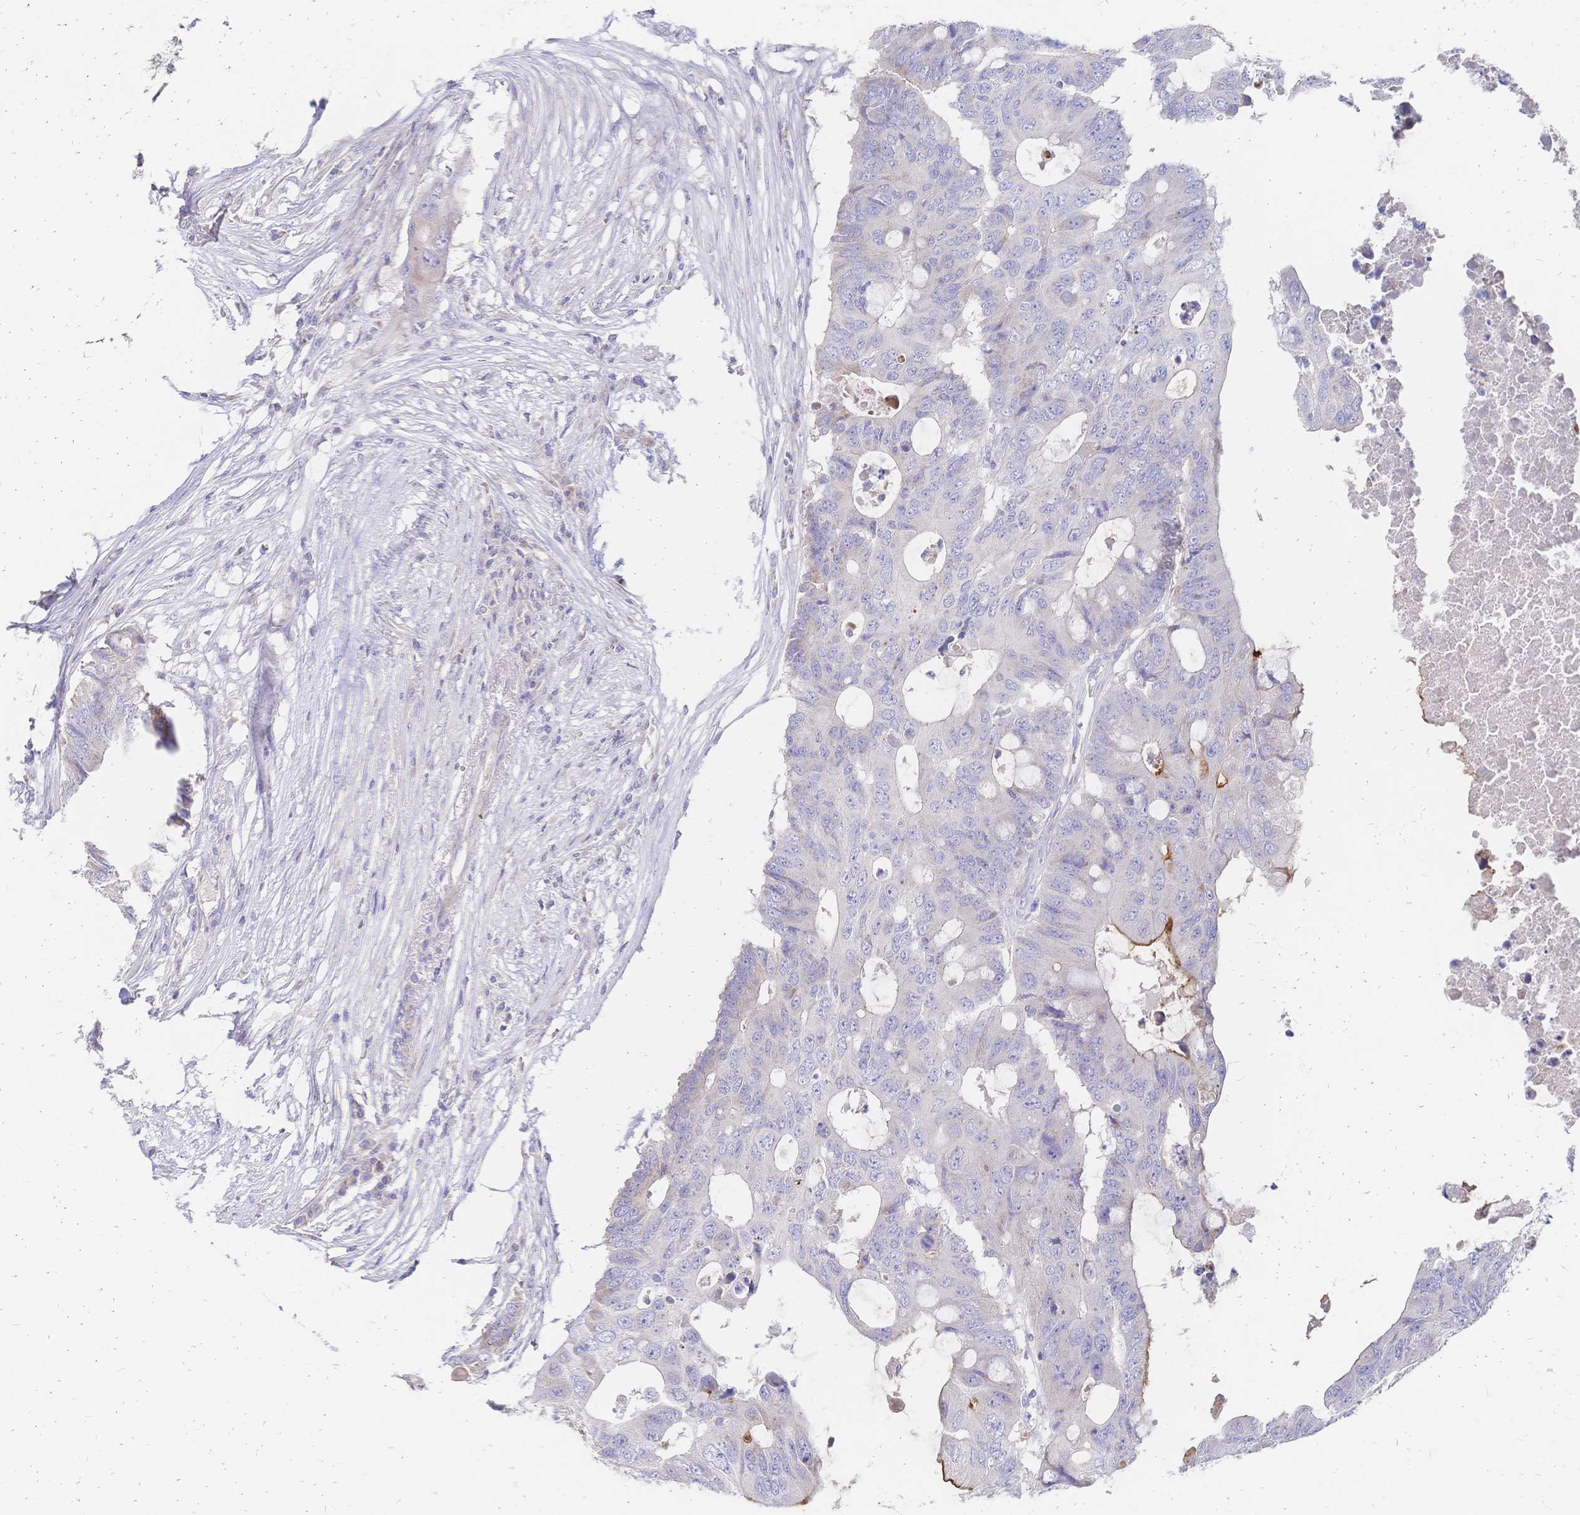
{"staining": {"intensity": "moderate", "quantity": "<25%", "location": "cytoplasmic/membranous"}, "tissue": "colorectal cancer", "cell_type": "Tumor cells", "image_type": "cancer", "snomed": [{"axis": "morphology", "description": "Adenocarcinoma, NOS"}, {"axis": "topography", "description": "Colon"}], "caption": "Protein staining of colorectal cancer (adenocarcinoma) tissue reveals moderate cytoplasmic/membranous staining in about <25% of tumor cells. The protein of interest is stained brown, and the nuclei are stained in blue (DAB (3,3'-diaminobenzidine) IHC with brightfield microscopy, high magnification).", "gene": "VWC2L", "patient": {"sex": "male", "age": 71}}